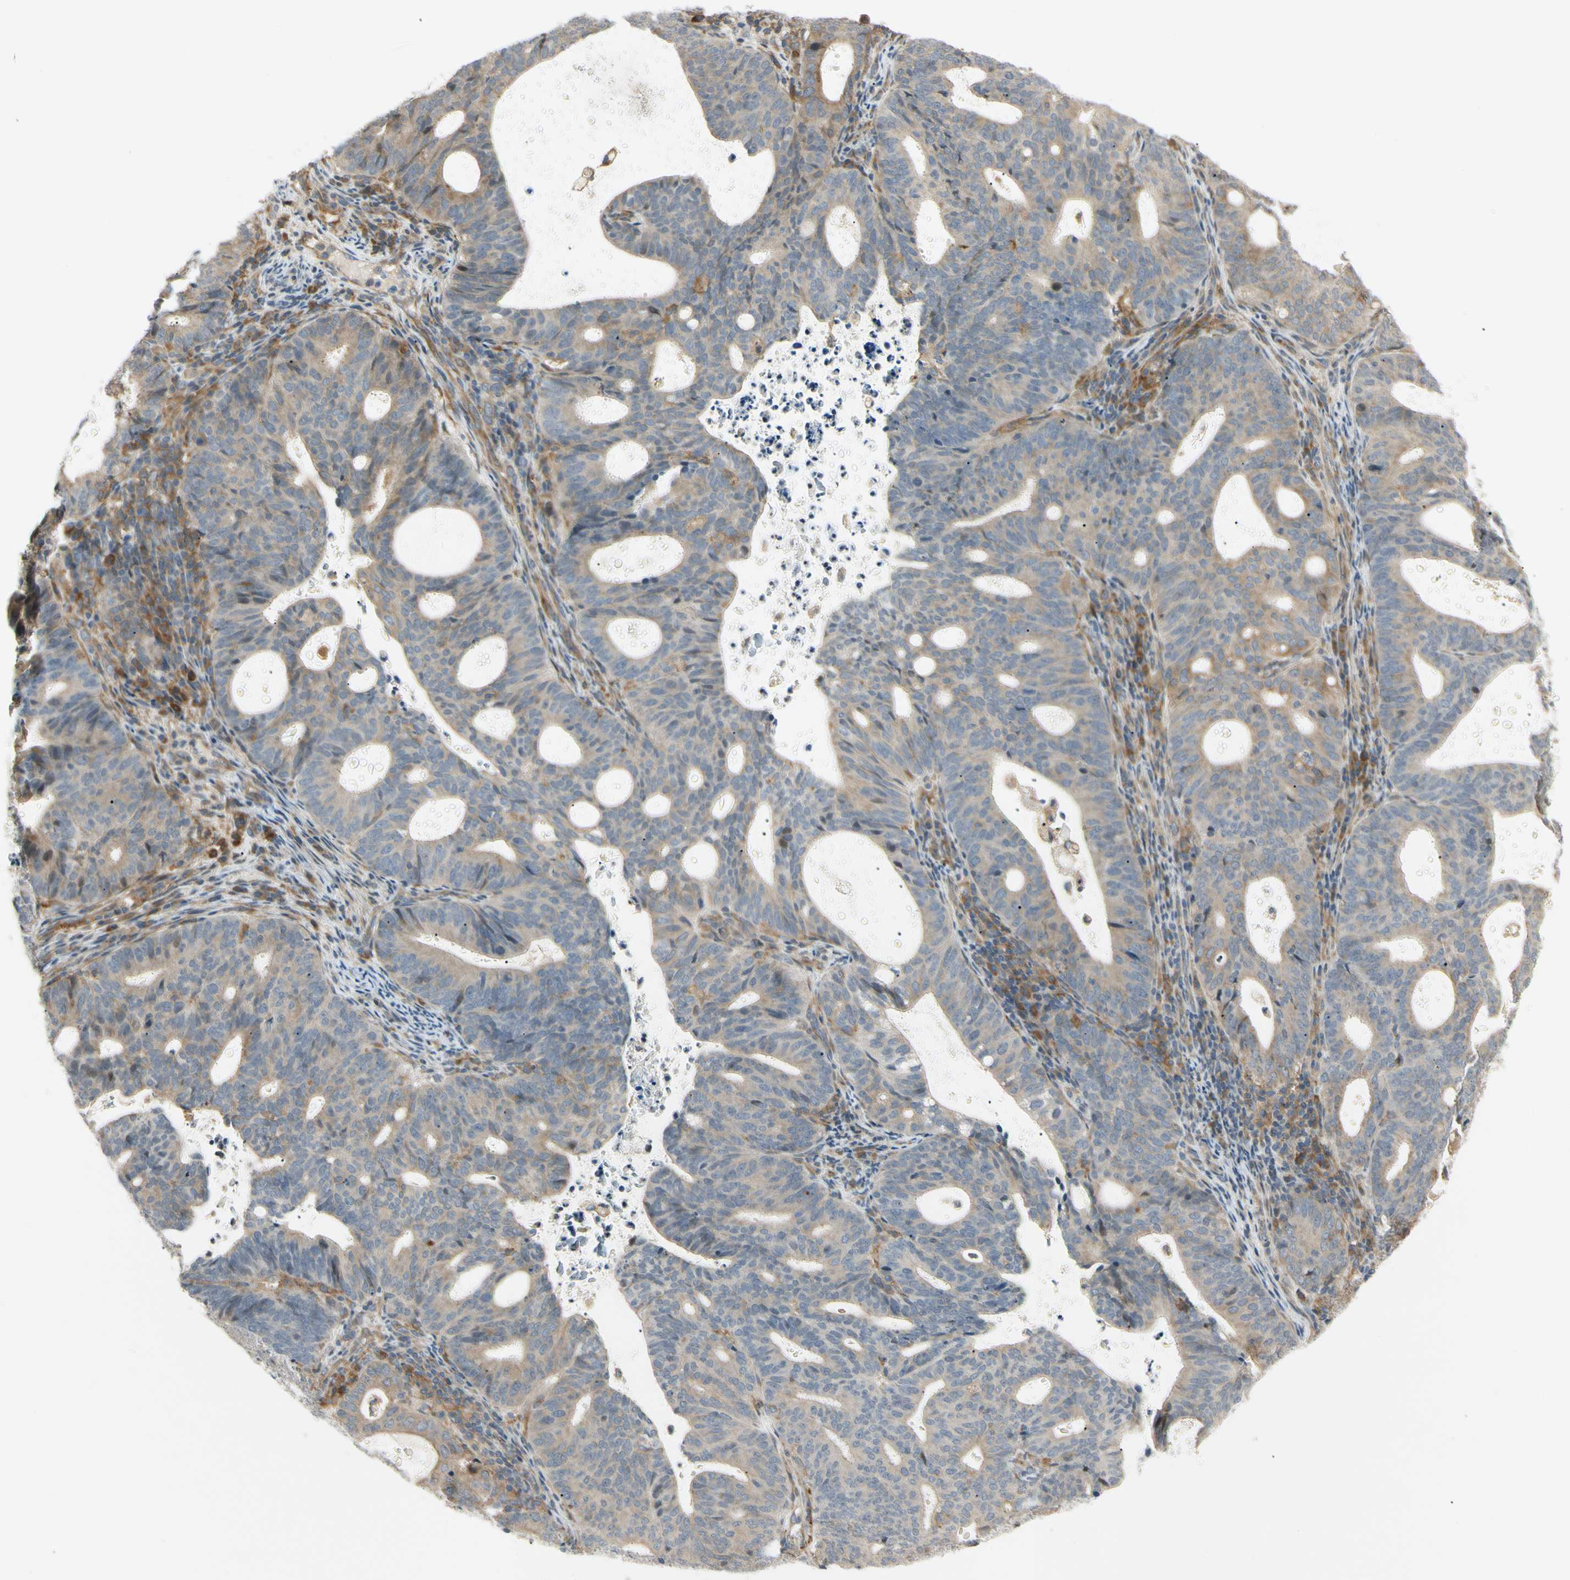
{"staining": {"intensity": "moderate", "quantity": "25%-75%", "location": "cytoplasmic/membranous"}, "tissue": "endometrial cancer", "cell_type": "Tumor cells", "image_type": "cancer", "snomed": [{"axis": "morphology", "description": "Adenocarcinoma, NOS"}, {"axis": "topography", "description": "Uterus"}], "caption": "Moderate cytoplasmic/membranous protein expression is appreciated in about 25%-75% of tumor cells in endometrial adenocarcinoma.", "gene": "FNDC3B", "patient": {"sex": "female", "age": 83}}